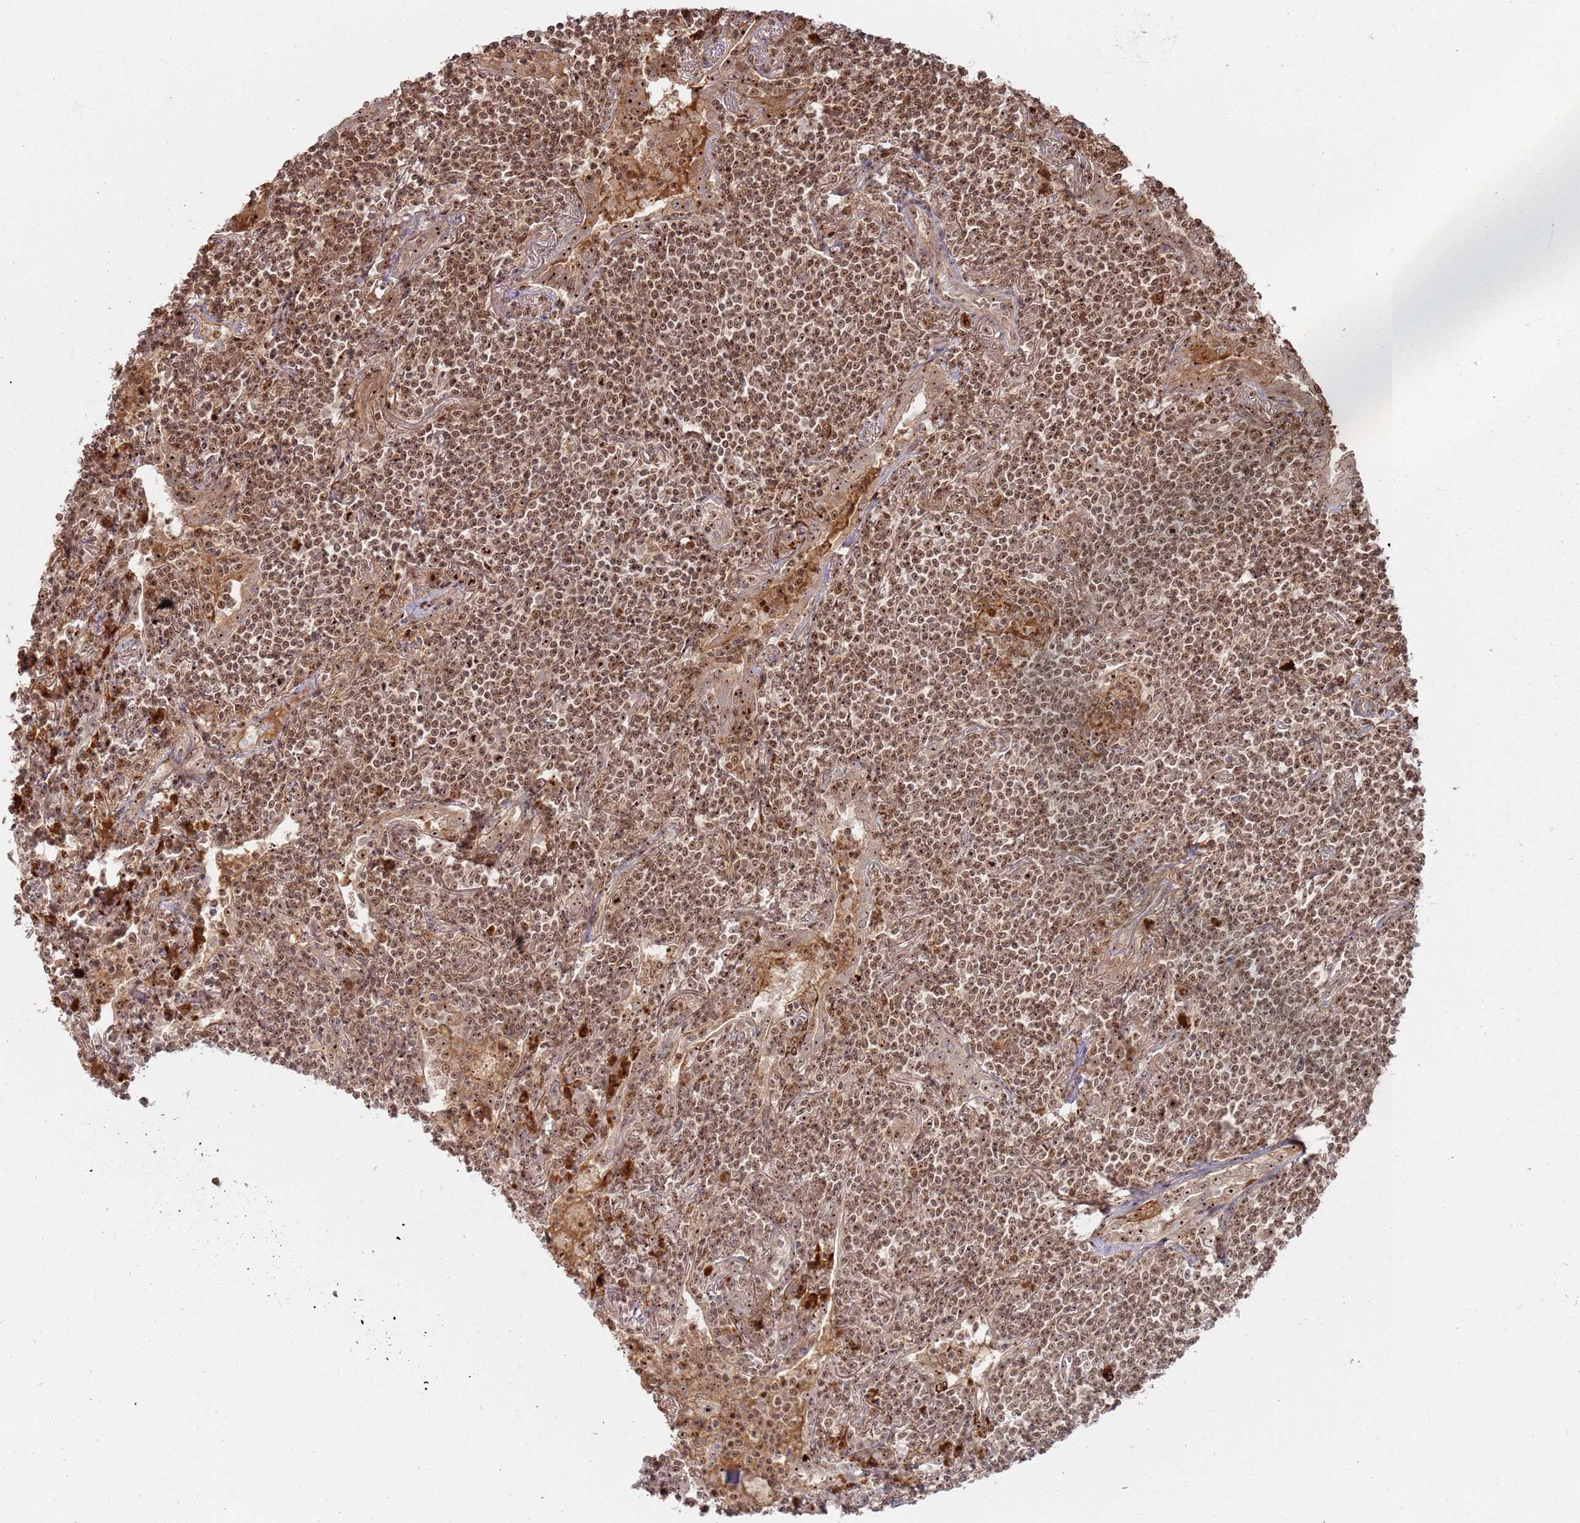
{"staining": {"intensity": "moderate", "quantity": ">75%", "location": "nuclear"}, "tissue": "lymphoma", "cell_type": "Tumor cells", "image_type": "cancer", "snomed": [{"axis": "morphology", "description": "Malignant lymphoma, non-Hodgkin's type, Low grade"}, {"axis": "topography", "description": "Lung"}], "caption": "Protein expression analysis of human lymphoma reveals moderate nuclear positivity in approximately >75% of tumor cells. The staining is performed using DAB (3,3'-diaminobenzidine) brown chromogen to label protein expression. The nuclei are counter-stained blue using hematoxylin.", "gene": "UTP11", "patient": {"sex": "female", "age": 71}}